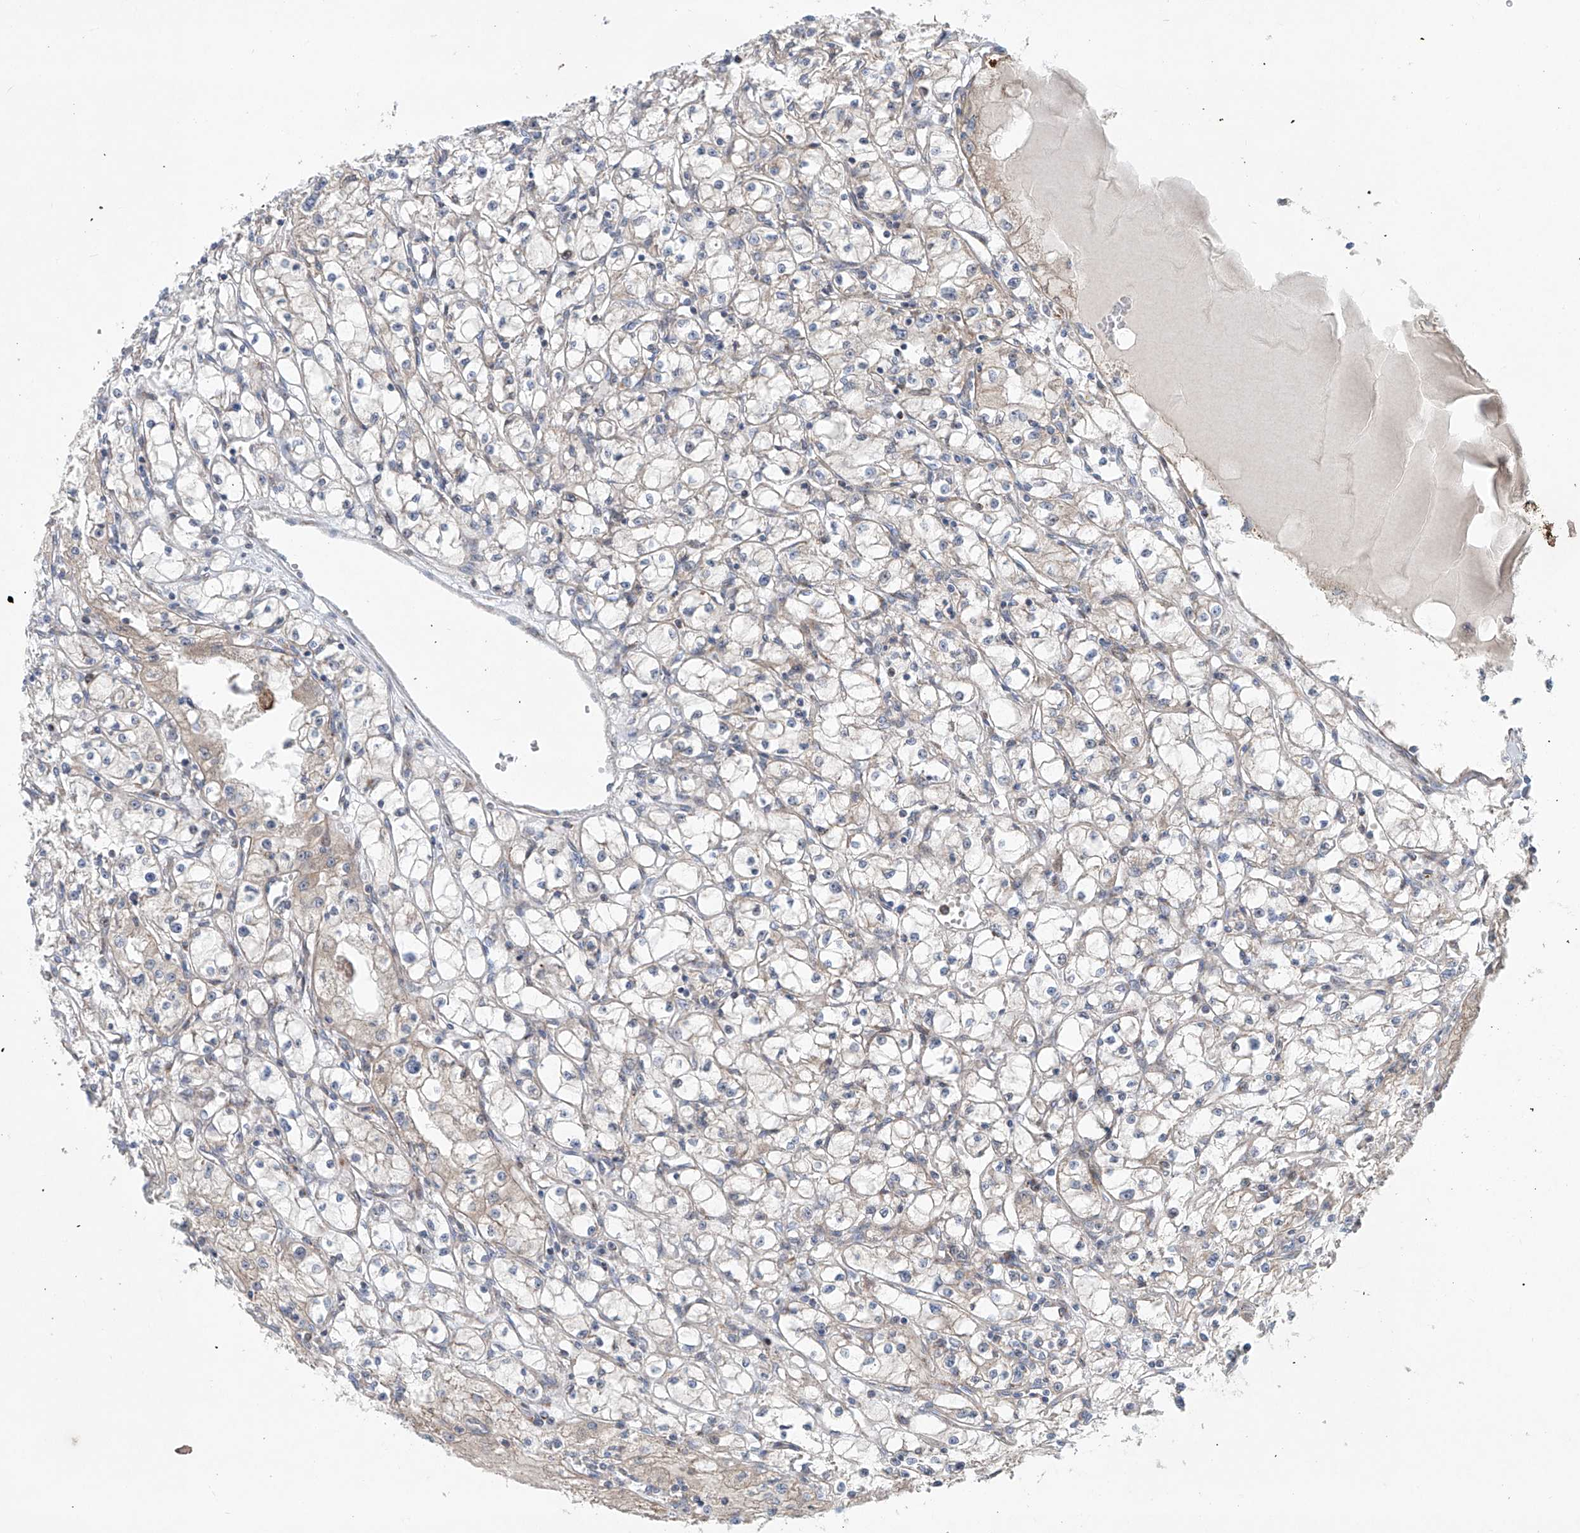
{"staining": {"intensity": "negative", "quantity": "none", "location": "none"}, "tissue": "renal cancer", "cell_type": "Tumor cells", "image_type": "cancer", "snomed": [{"axis": "morphology", "description": "Adenocarcinoma, NOS"}, {"axis": "topography", "description": "Kidney"}], "caption": "This is an immunohistochemistry photomicrograph of human adenocarcinoma (renal). There is no staining in tumor cells.", "gene": "KLC4", "patient": {"sex": "male", "age": 56}}